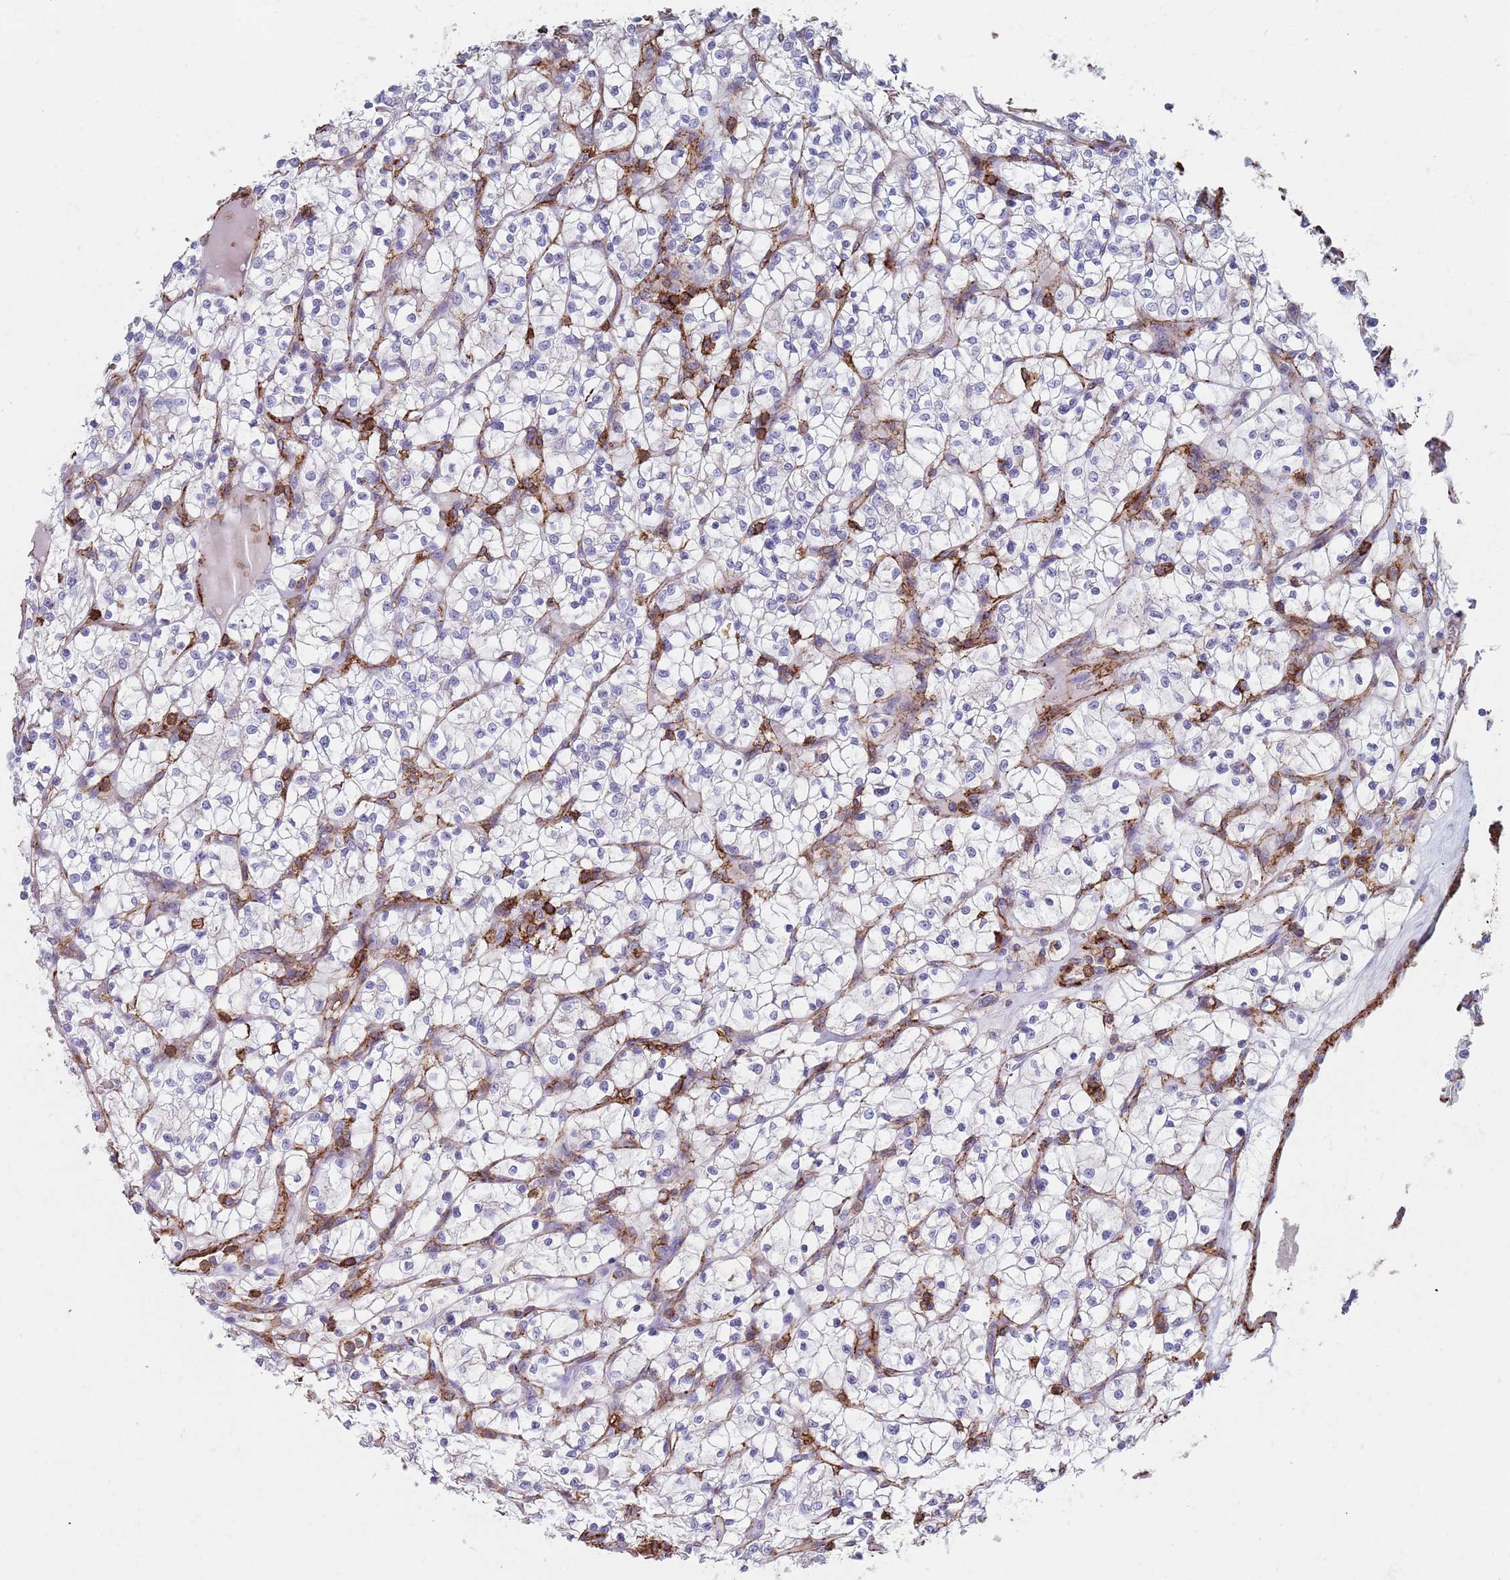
{"staining": {"intensity": "negative", "quantity": "none", "location": "none"}, "tissue": "renal cancer", "cell_type": "Tumor cells", "image_type": "cancer", "snomed": [{"axis": "morphology", "description": "Adenocarcinoma, NOS"}, {"axis": "topography", "description": "Kidney"}], "caption": "This is an immunohistochemistry (IHC) histopathology image of renal adenocarcinoma. There is no positivity in tumor cells.", "gene": "RNF144A", "patient": {"sex": "female", "age": 64}}